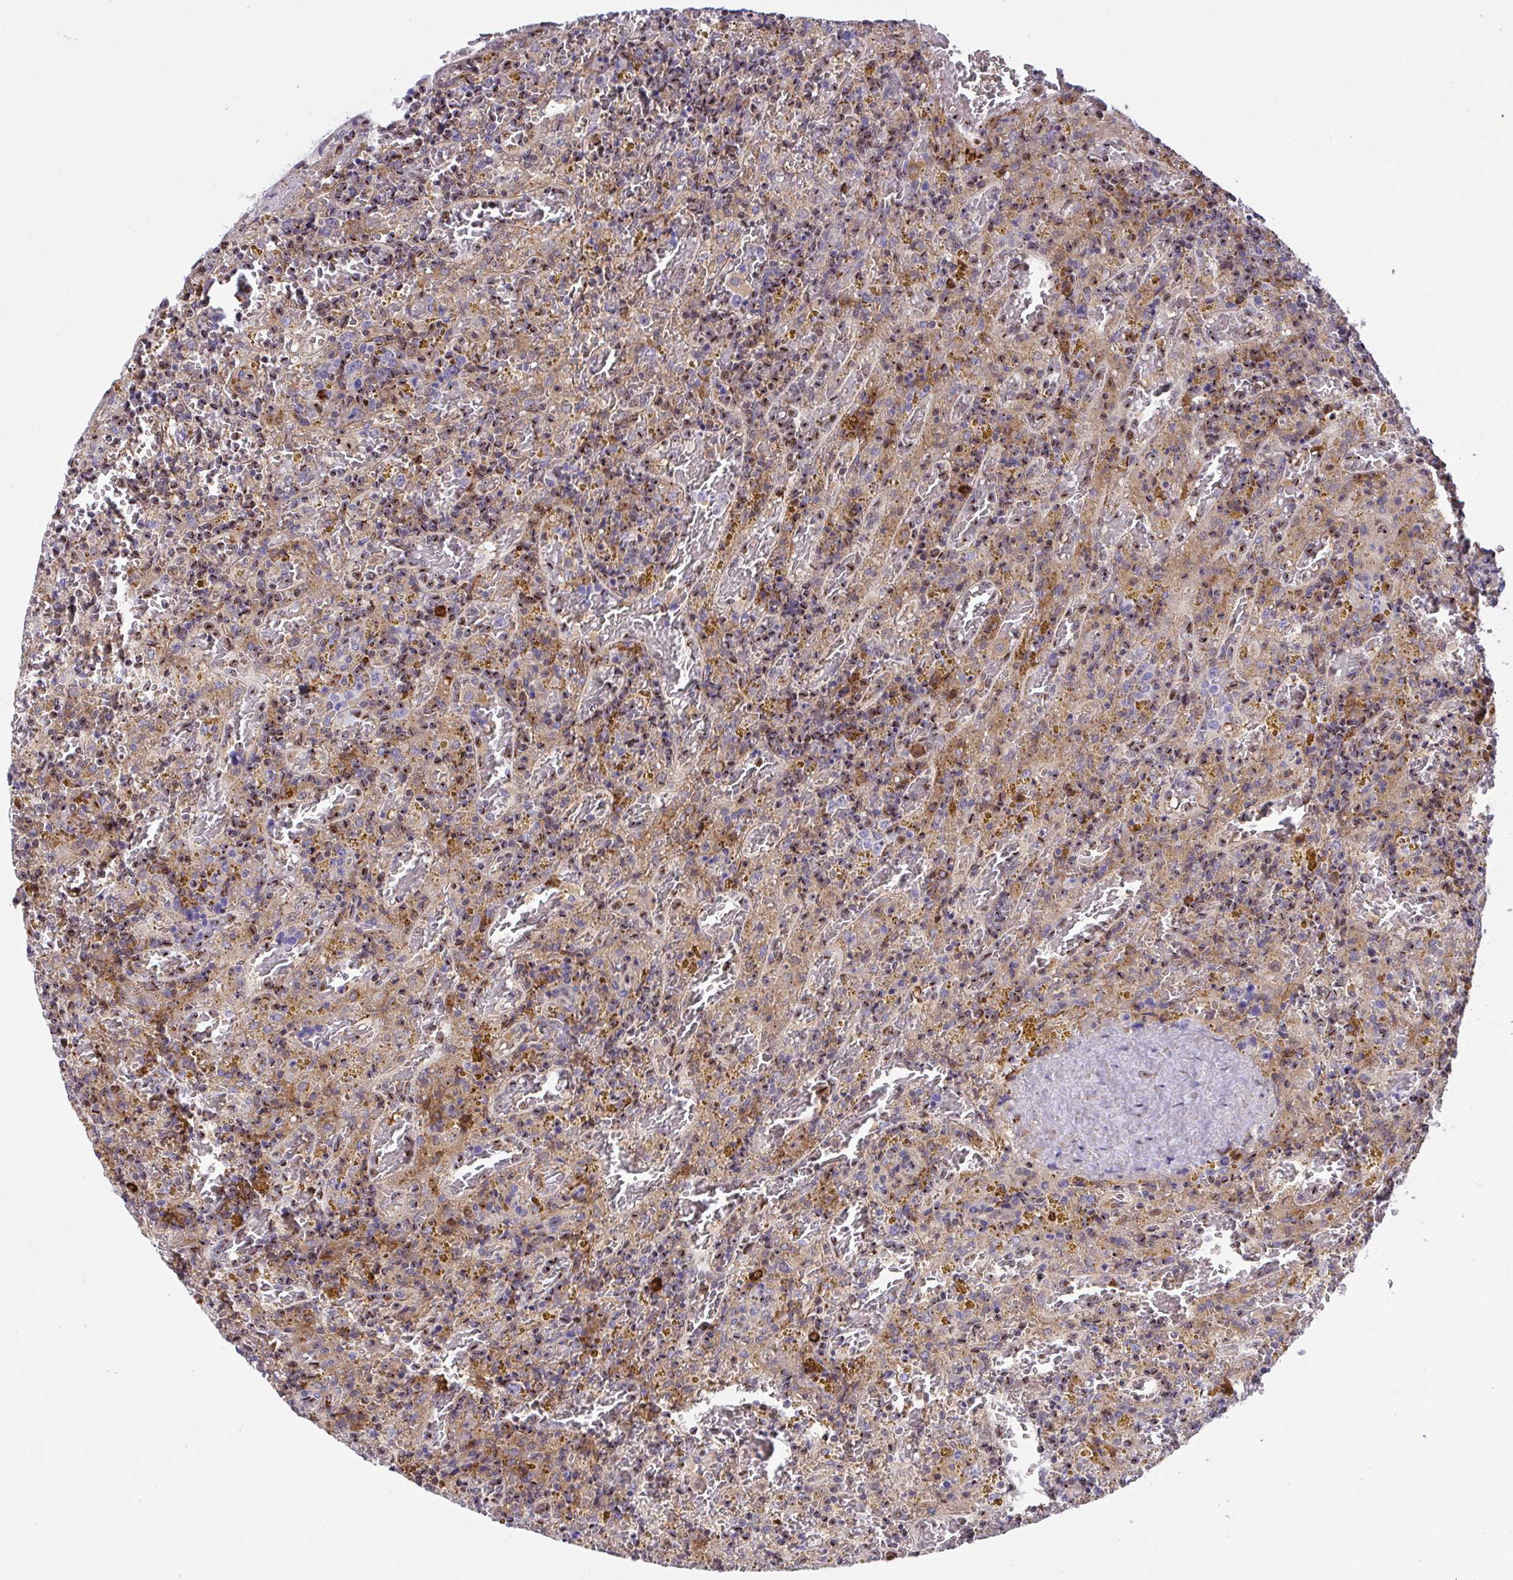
{"staining": {"intensity": "negative", "quantity": "none", "location": "none"}, "tissue": "lymphoma", "cell_type": "Tumor cells", "image_type": "cancer", "snomed": [{"axis": "morphology", "description": "Malignant lymphoma, non-Hodgkin's type, Low grade"}, {"axis": "topography", "description": "Spleen"}], "caption": "This is an immunohistochemistry (IHC) histopathology image of human low-grade malignant lymphoma, non-Hodgkin's type. There is no expression in tumor cells.", "gene": "PPIH", "patient": {"sex": "female", "age": 65}}